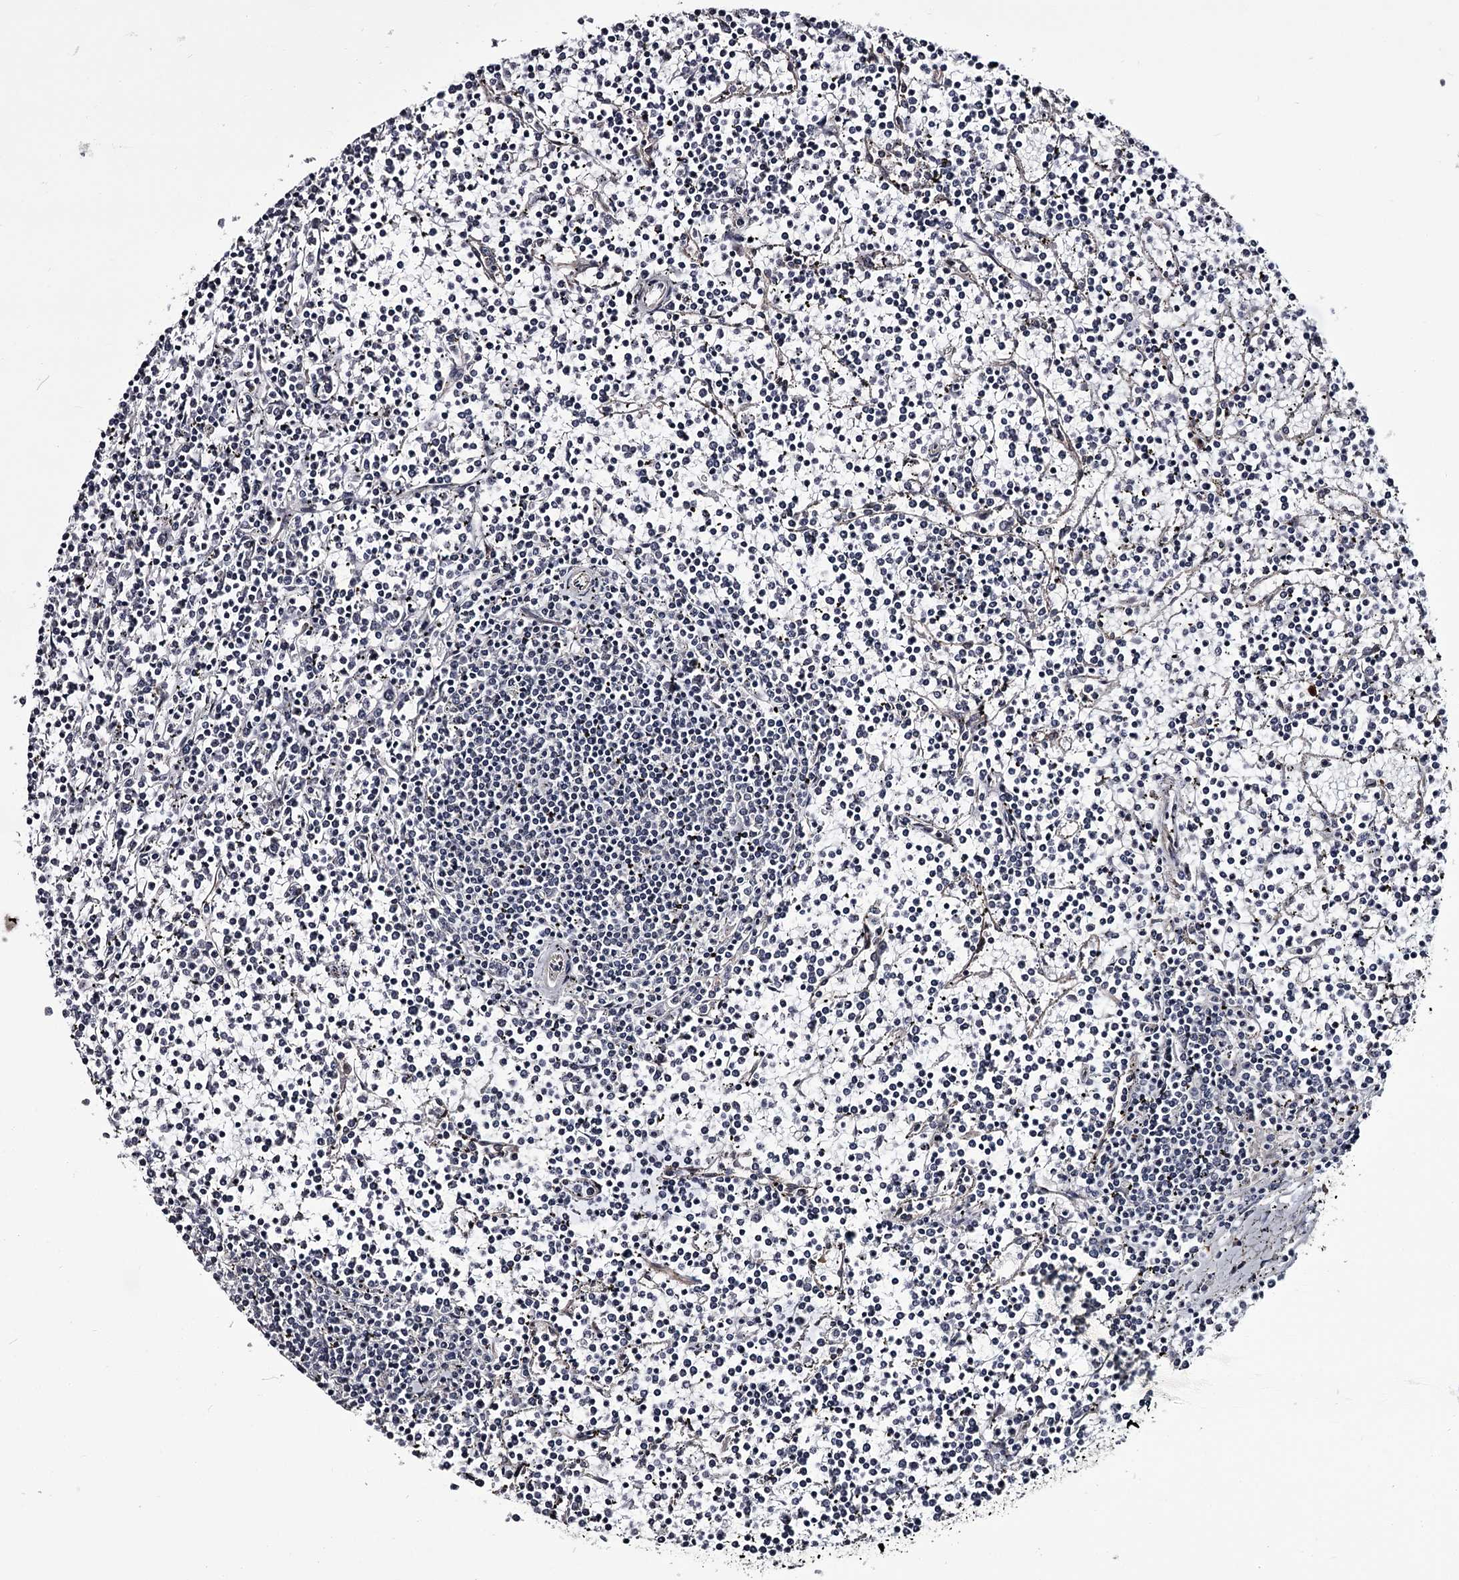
{"staining": {"intensity": "negative", "quantity": "none", "location": "none"}, "tissue": "lymphoma", "cell_type": "Tumor cells", "image_type": "cancer", "snomed": [{"axis": "morphology", "description": "Malignant lymphoma, non-Hodgkin's type, Low grade"}, {"axis": "topography", "description": "Spleen"}], "caption": "Lymphoma stained for a protein using immunohistochemistry exhibits no positivity tumor cells.", "gene": "PRPF40B", "patient": {"sex": "female", "age": 19}}